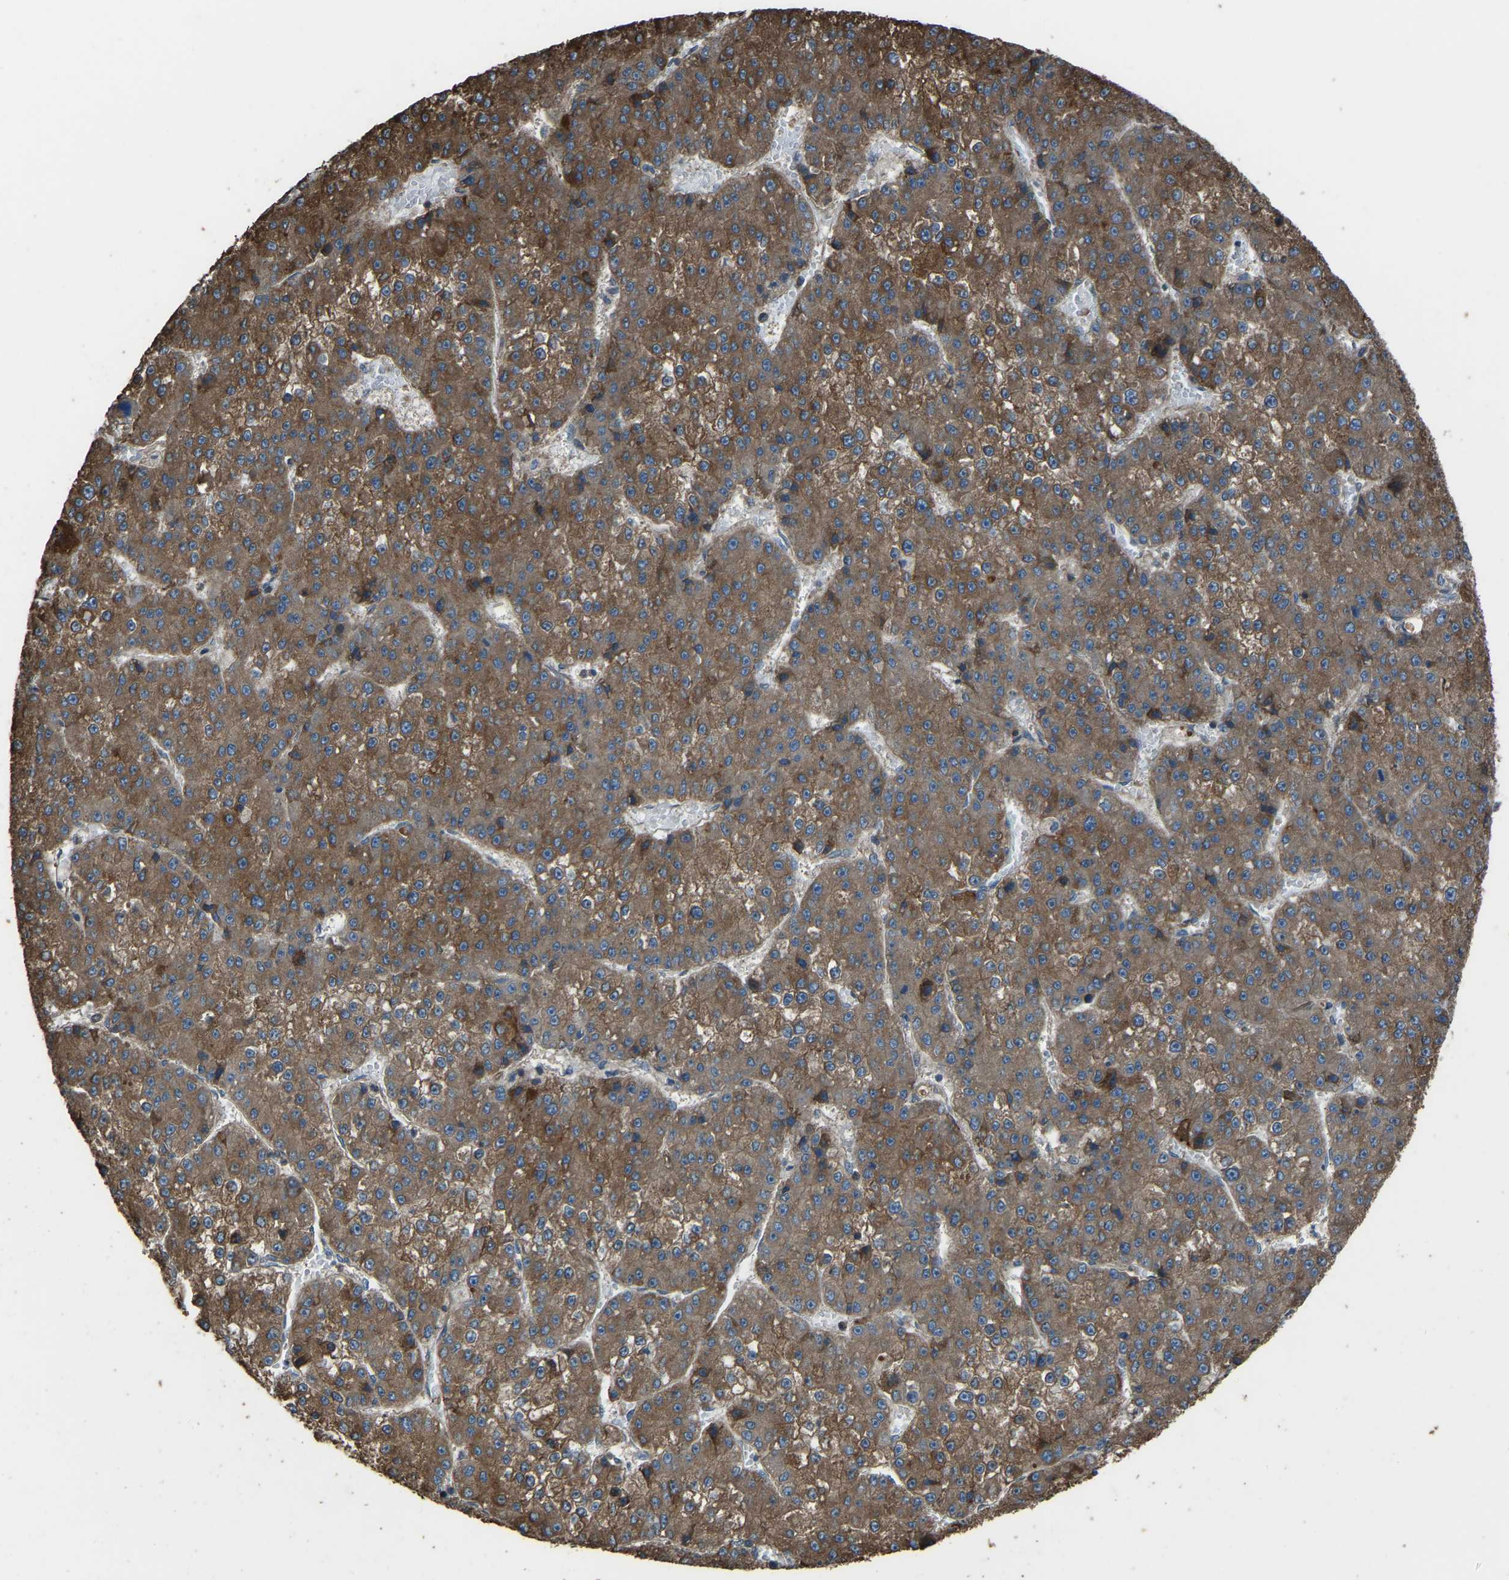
{"staining": {"intensity": "moderate", "quantity": ">75%", "location": "cytoplasmic/membranous"}, "tissue": "liver cancer", "cell_type": "Tumor cells", "image_type": "cancer", "snomed": [{"axis": "morphology", "description": "Carcinoma, Hepatocellular, NOS"}, {"axis": "topography", "description": "Liver"}], "caption": "Liver hepatocellular carcinoma tissue reveals moderate cytoplasmic/membranous expression in about >75% of tumor cells, visualized by immunohistochemistry.", "gene": "SLC4A2", "patient": {"sex": "female", "age": 73}}